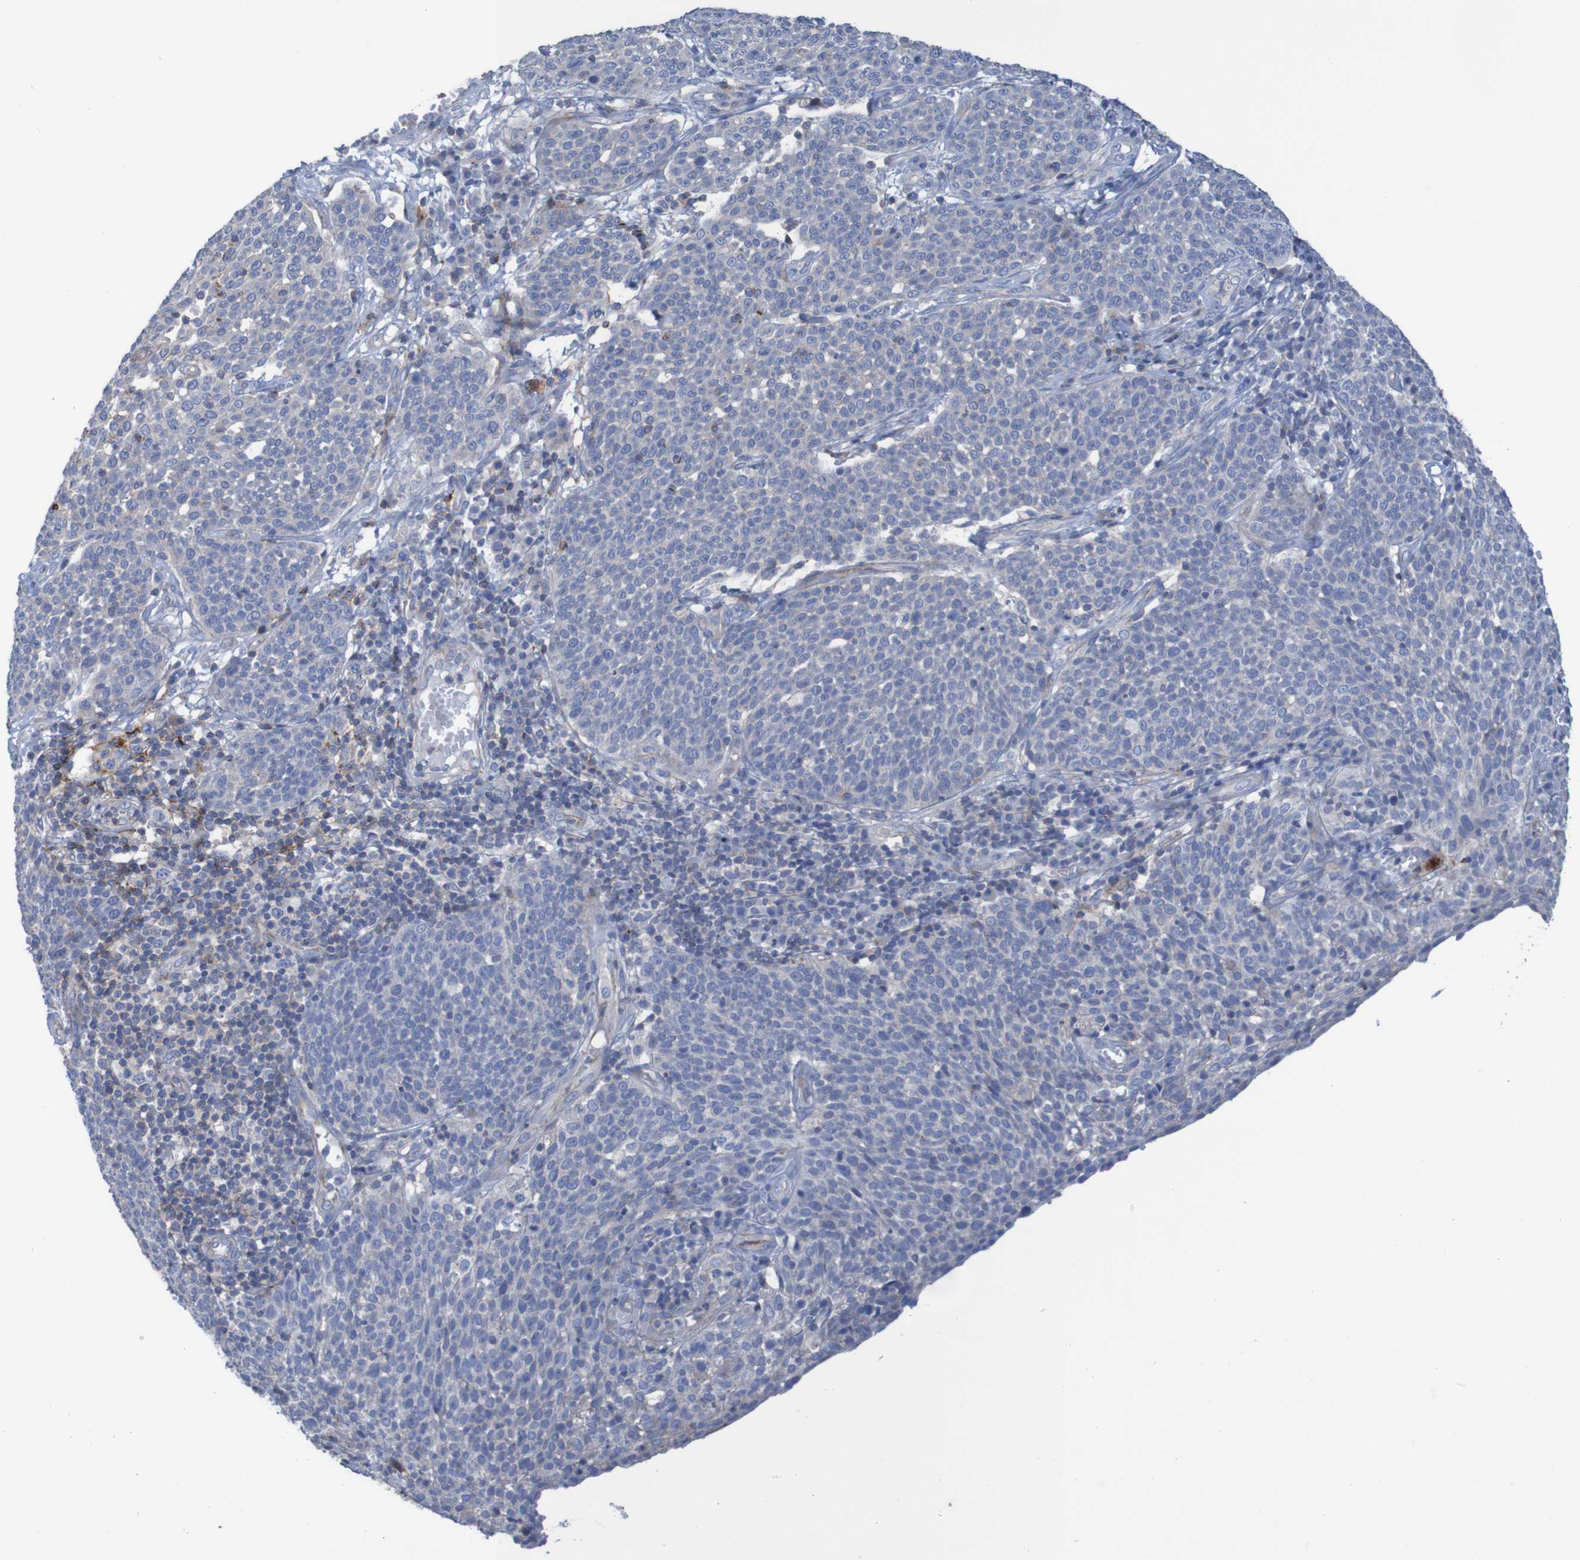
{"staining": {"intensity": "negative", "quantity": "none", "location": "none"}, "tissue": "cervical cancer", "cell_type": "Tumor cells", "image_type": "cancer", "snomed": [{"axis": "morphology", "description": "Squamous cell carcinoma, NOS"}, {"axis": "topography", "description": "Cervix"}], "caption": "DAB immunohistochemical staining of human cervical squamous cell carcinoma shows no significant staining in tumor cells.", "gene": "RNF182", "patient": {"sex": "female", "age": 34}}